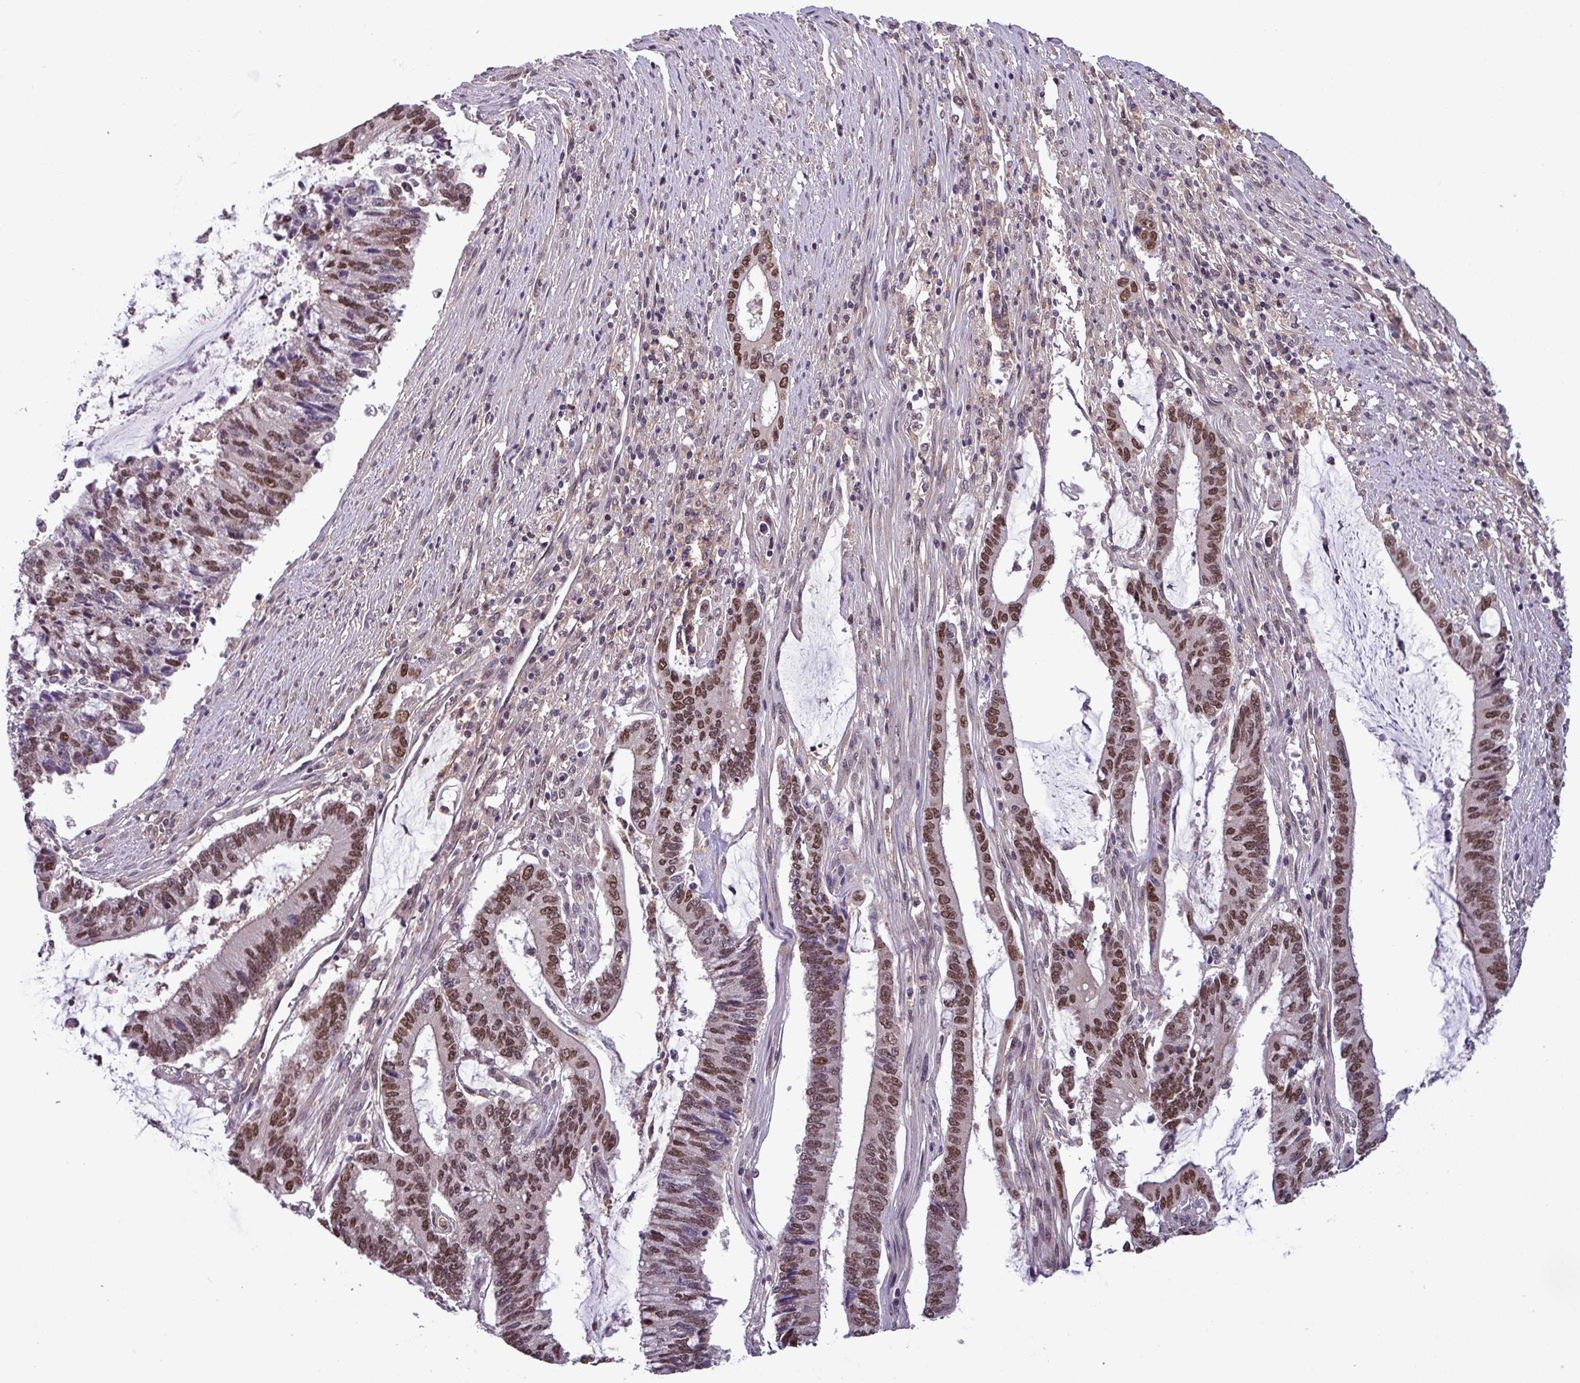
{"staining": {"intensity": "moderate", "quantity": ">75%", "location": "nuclear"}, "tissue": "pancreatic cancer", "cell_type": "Tumor cells", "image_type": "cancer", "snomed": [{"axis": "morphology", "description": "Adenocarcinoma, NOS"}, {"axis": "topography", "description": "Pancreas"}], "caption": "Immunohistochemistry (IHC) histopathology image of neoplastic tissue: adenocarcinoma (pancreatic) stained using IHC exhibits medium levels of moderate protein expression localized specifically in the nuclear of tumor cells, appearing as a nuclear brown color.", "gene": "NPFFR1", "patient": {"sex": "female", "age": 50}}